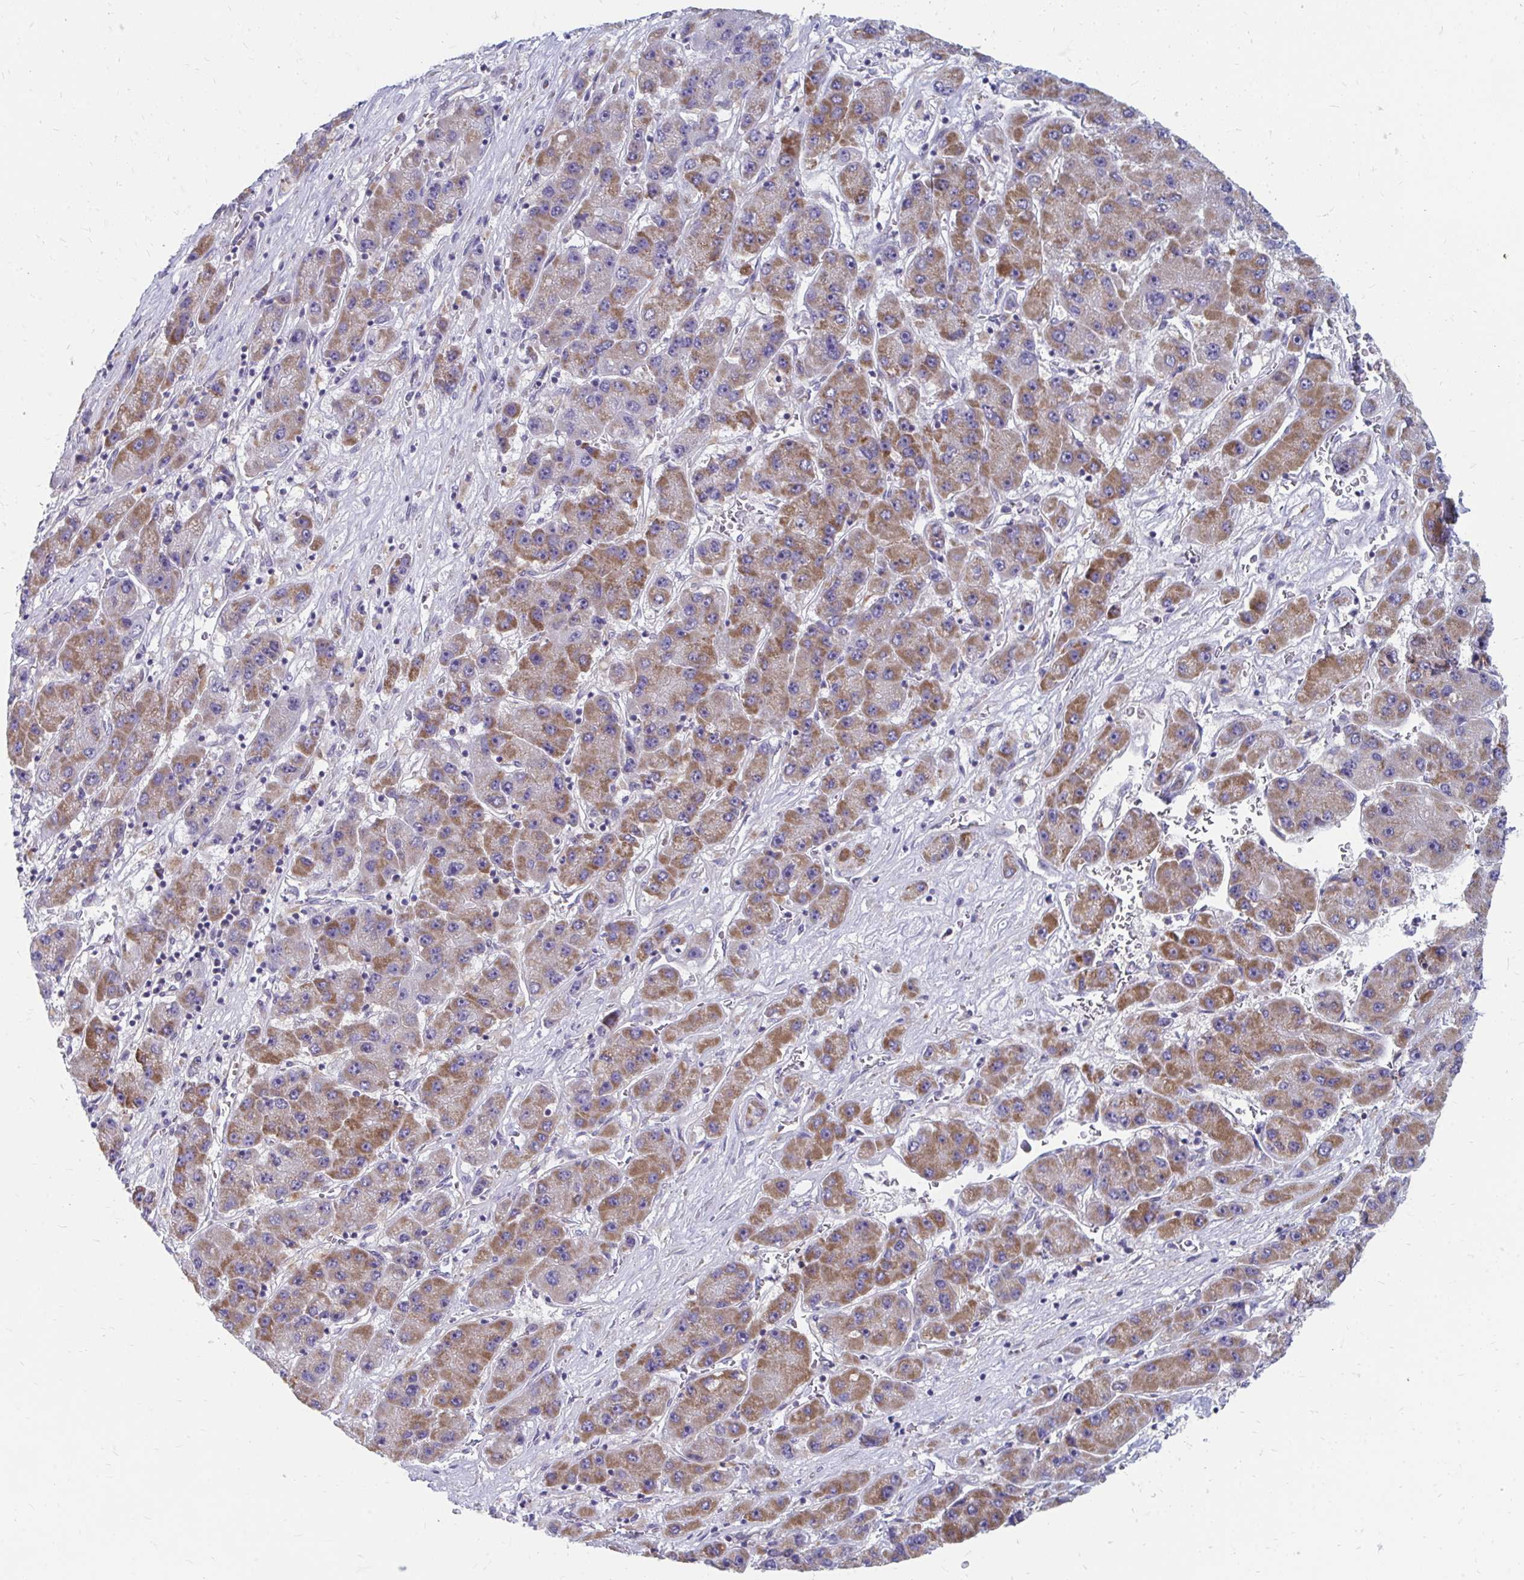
{"staining": {"intensity": "moderate", "quantity": "25%-75%", "location": "cytoplasmic/membranous"}, "tissue": "liver cancer", "cell_type": "Tumor cells", "image_type": "cancer", "snomed": [{"axis": "morphology", "description": "Carcinoma, Hepatocellular, NOS"}, {"axis": "topography", "description": "Liver"}], "caption": "Liver cancer stained with a protein marker shows moderate staining in tumor cells.", "gene": "PABIR3", "patient": {"sex": "female", "age": 61}}